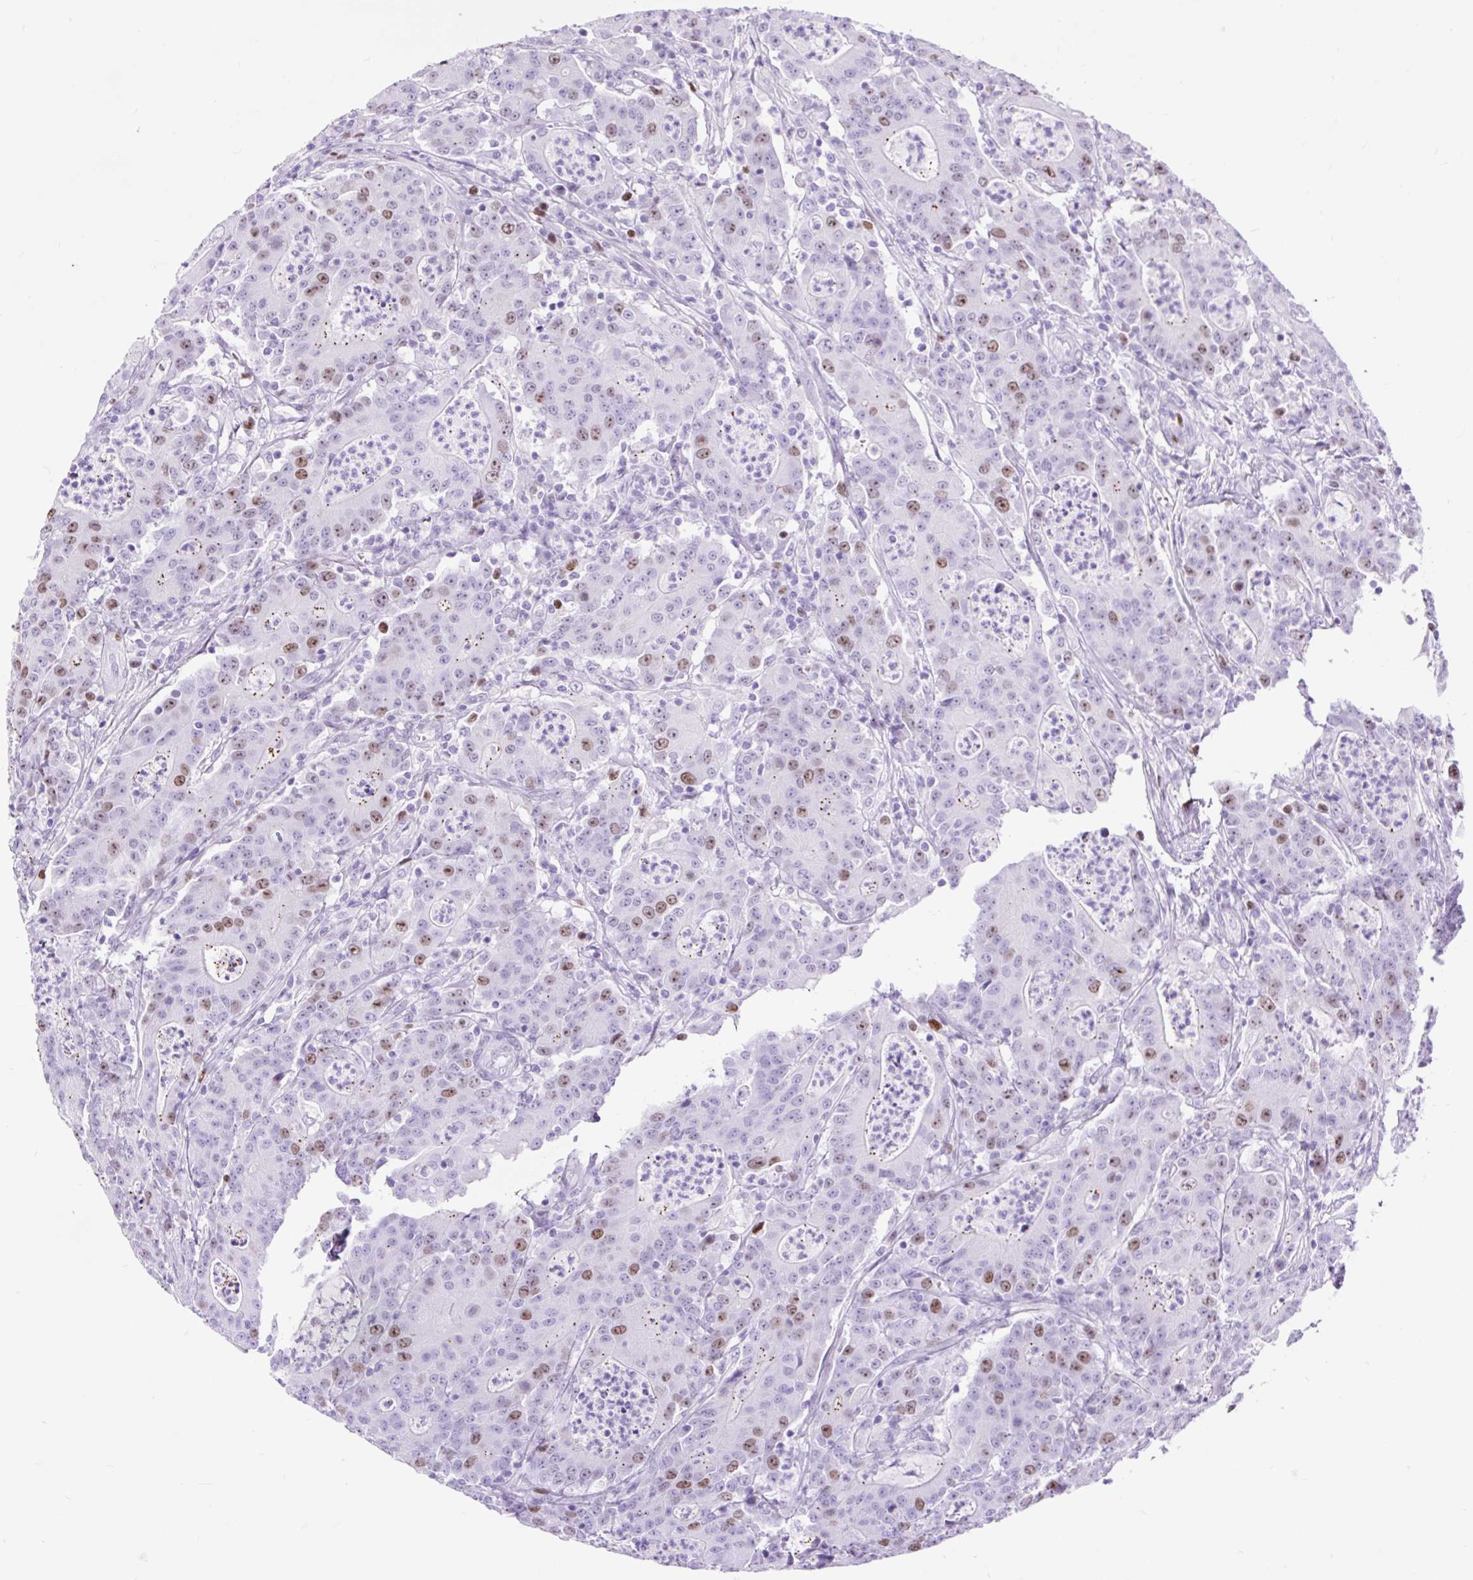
{"staining": {"intensity": "moderate", "quantity": "<25%", "location": "nuclear"}, "tissue": "colorectal cancer", "cell_type": "Tumor cells", "image_type": "cancer", "snomed": [{"axis": "morphology", "description": "Adenocarcinoma, NOS"}, {"axis": "topography", "description": "Colon"}], "caption": "High-magnification brightfield microscopy of colorectal cancer stained with DAB (3,3'-diaminobenzidine) (brown) and counterstained with hematoxylin (blue). tumor cells exhibit moderate nuclear positivity is present in approximately<25% of cells.", "gene": "RACGAP1", "patient": {"sex": "male", "age": 83}}